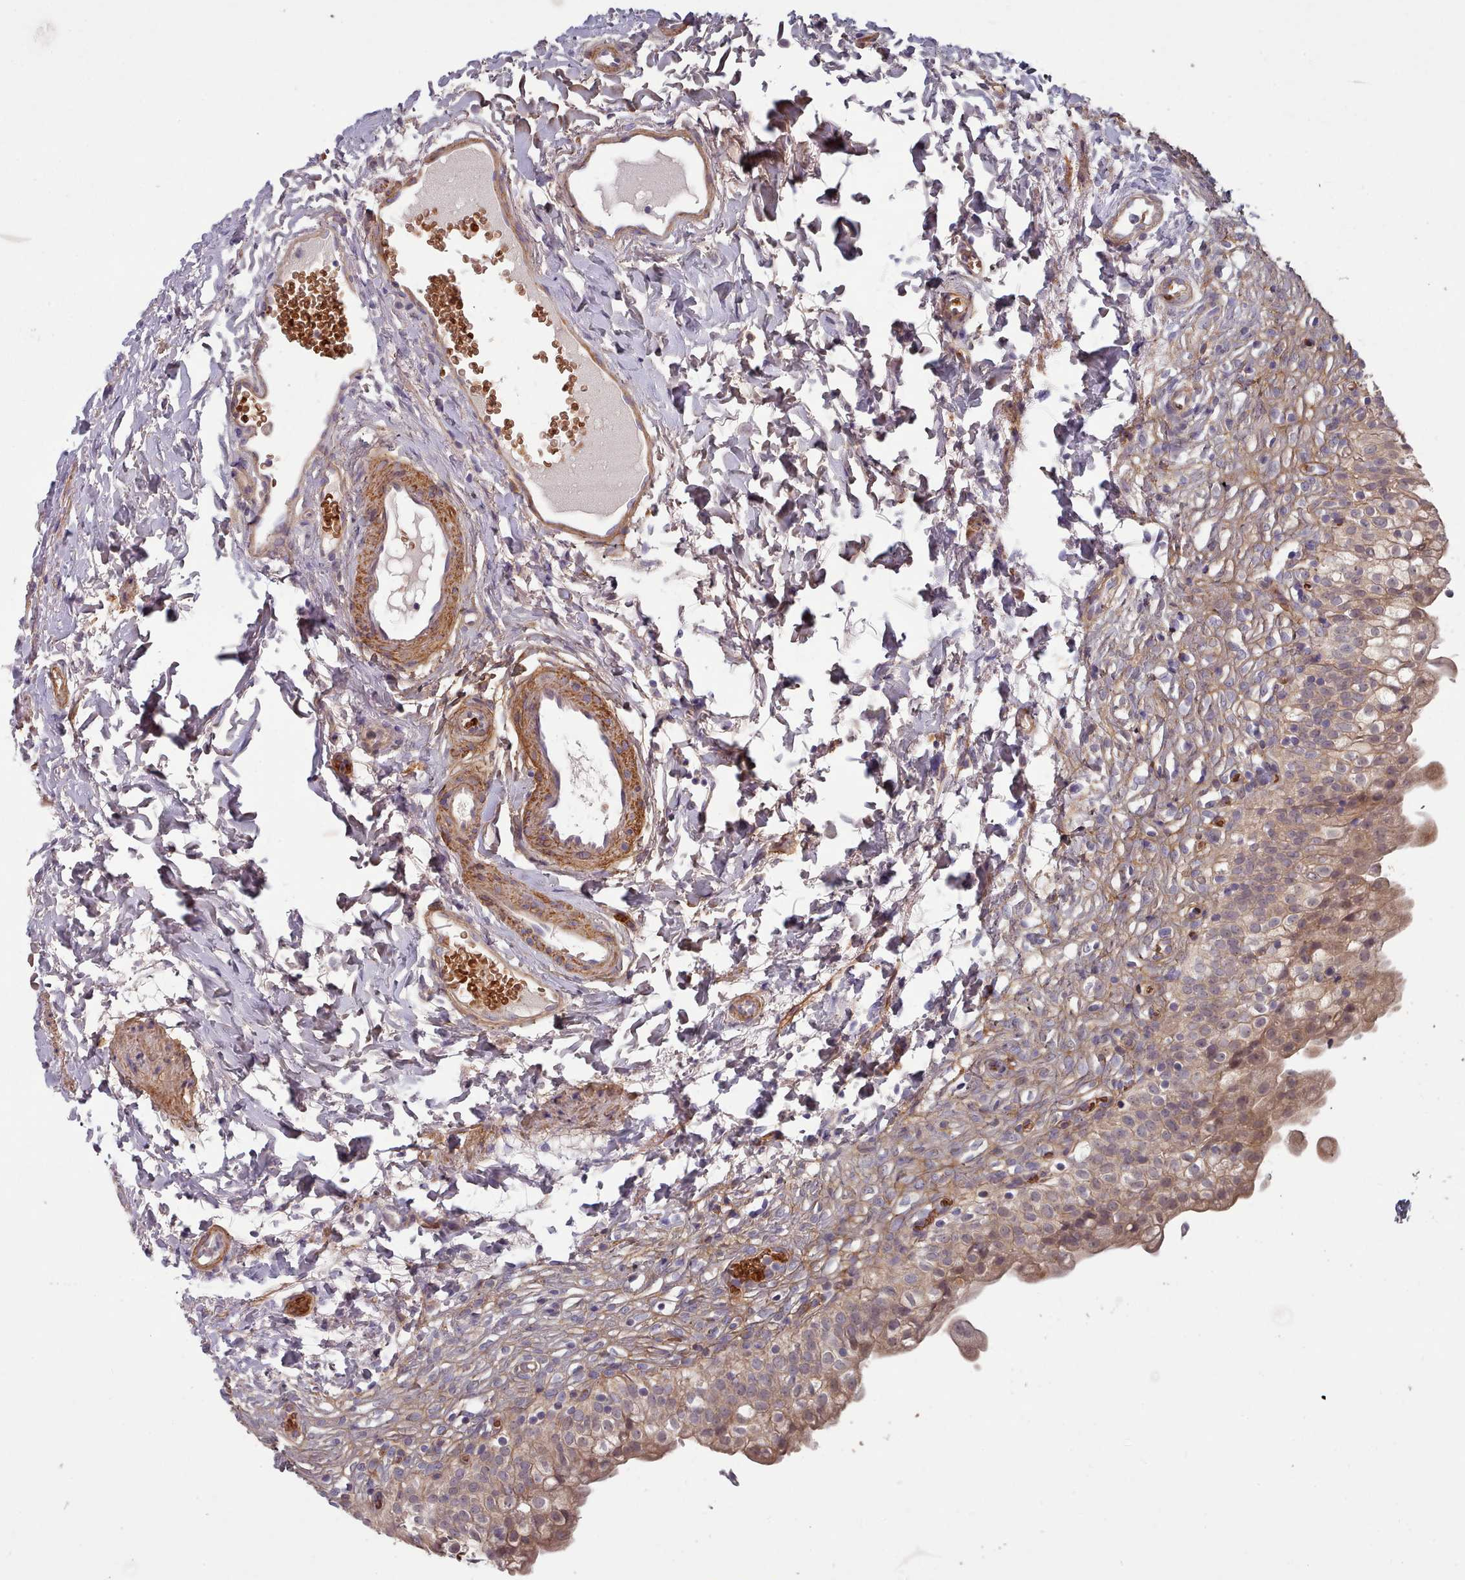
{"staining": {"intensity": "moderate", "quantity": ">75%", "location": "cytoplasmic/membranous,nuclear"}, "tissue": "urinary bladder", "cell_type": "Urothelial cells", "image_type": "normal", "snomed": [{"axis": "morphology", "description": "Normal tissue, NOS"}, {"axis": "topography", "description": "Urinary bladder"}], "caption": "This is a photomicrograph of immunohistochemistry staining of normal urinary bladder, which shows moderate staining in the cytoplasmic/membranous,nuclear of urothelial cells.", "gene": "CLNS1A", "patient": {"sex": "male", "age": 55}}